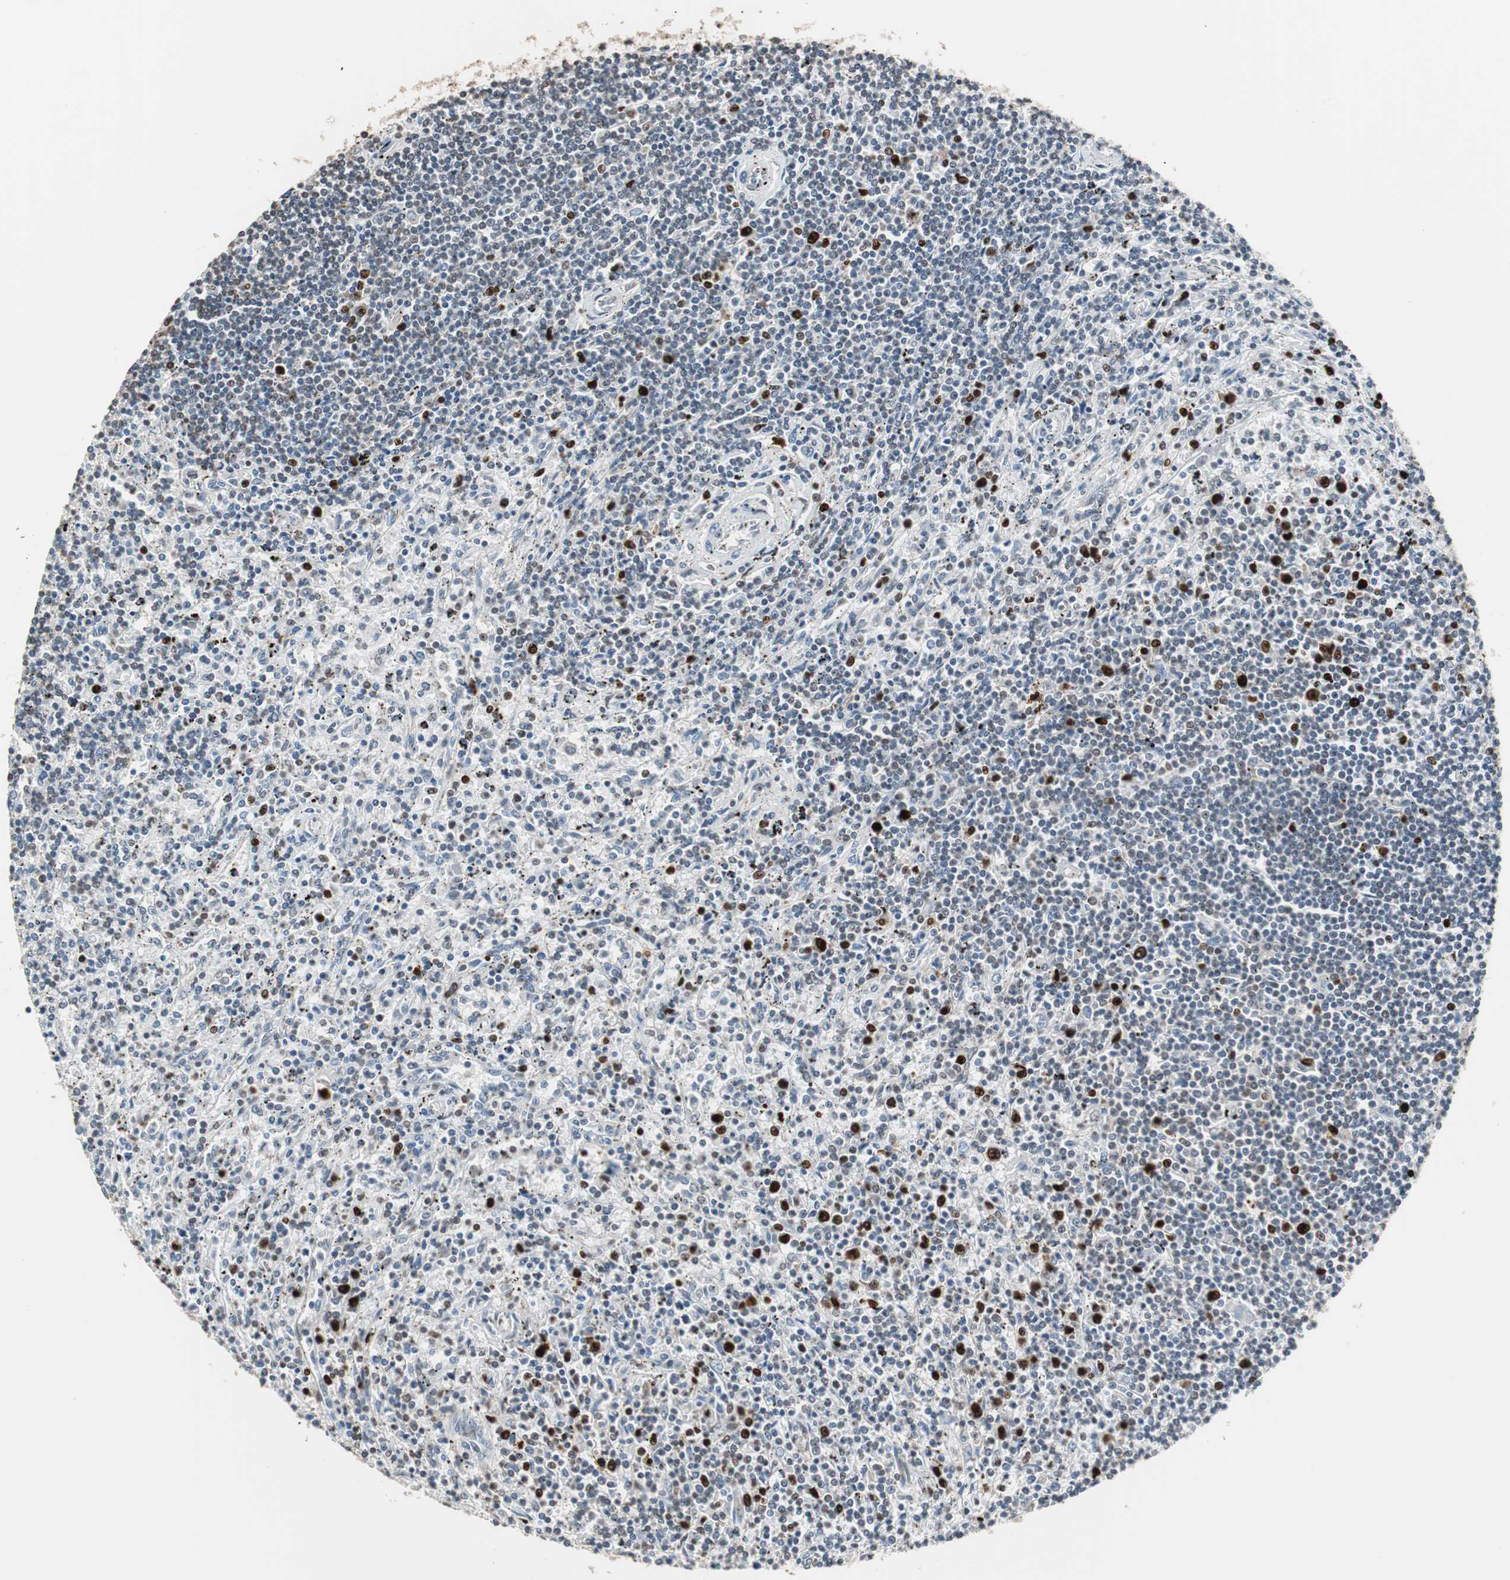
{"staining": {"intensity": "strong", "quantity": "<25%", "location": "nuclear"}, "tissue": "lymphoma", "cell_type": "Tumor cells", "image_type": "cancer", "snomed": [{"axis": "morphology", "description": "Malignant lymphoma, non-Hodgkin's type, Low grade"}, {"axis": "topography", "description": "Spleen"}], "caption": "Brown immunohistochemical staining in lymphoma demonstrates strong nuclear expression in about <25% of tumor cells.", "gene": "TOP2A", "patient": {"sex": "male", "age": 76}}